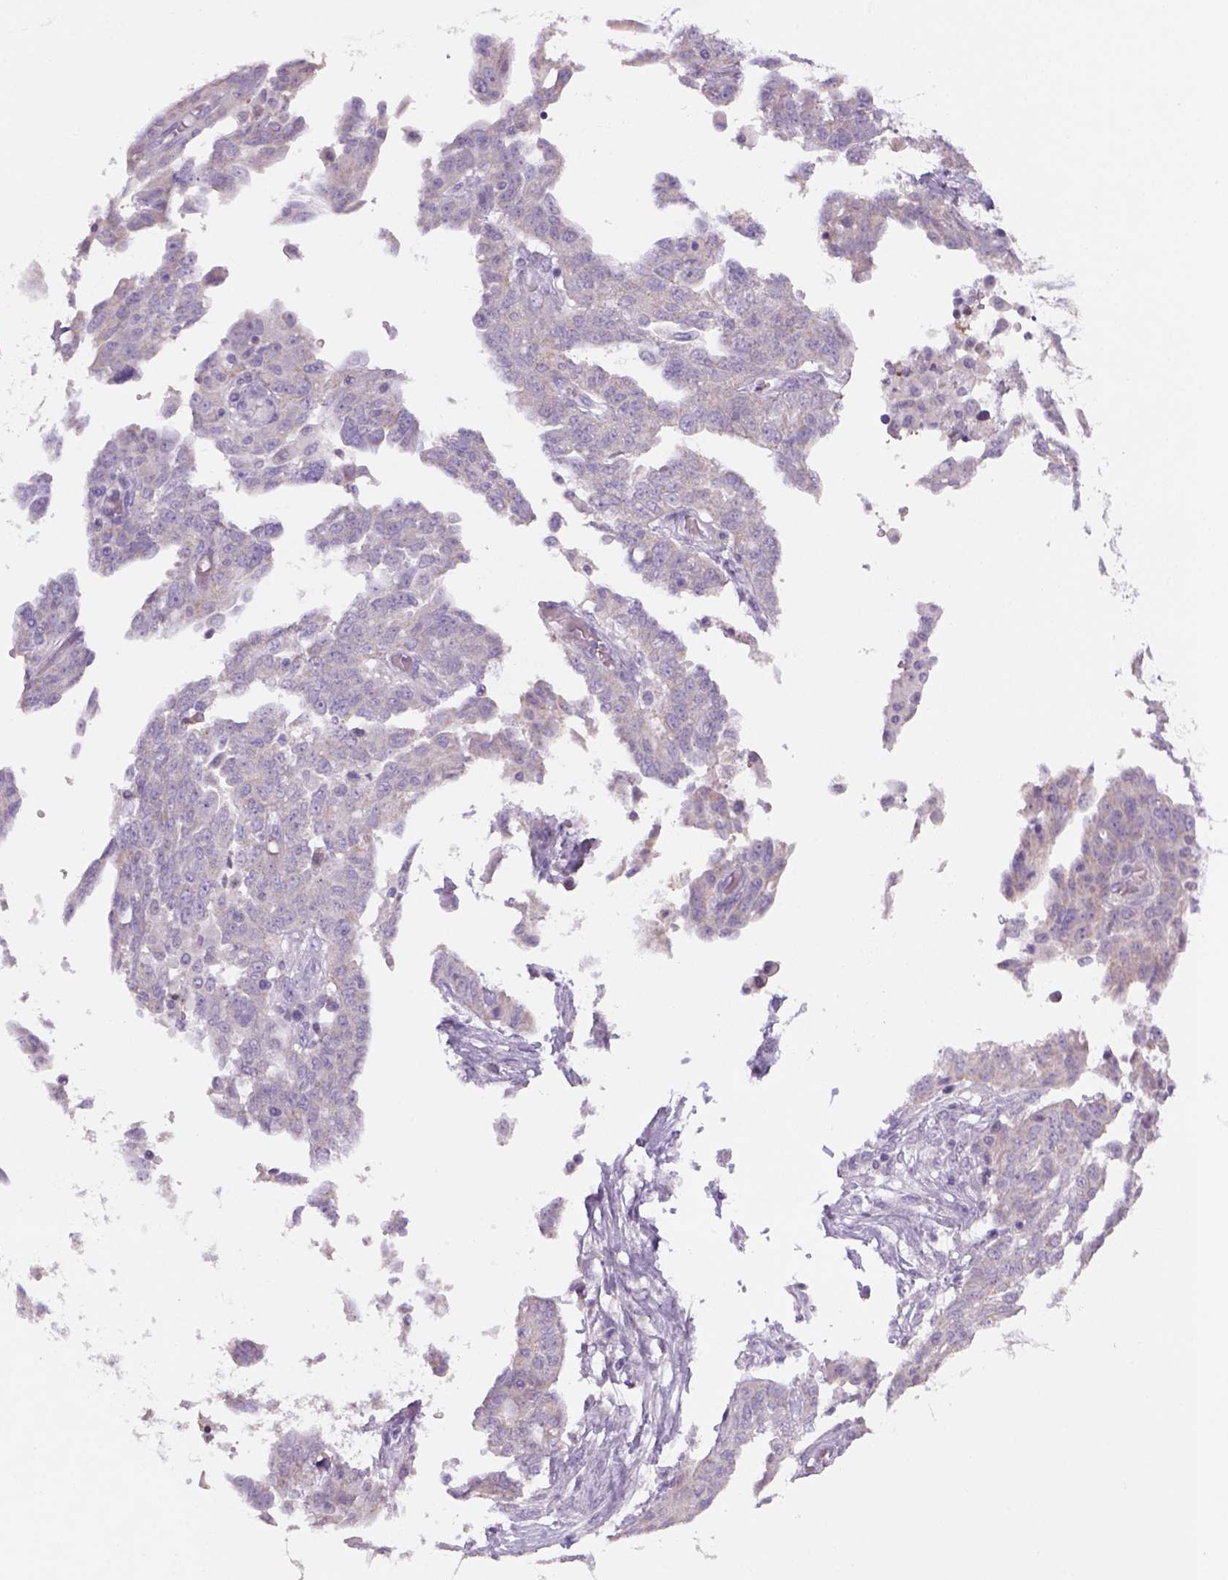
{"staining": {"intensity": "negative", "quantity": "none", "location": "none"}, "tissue": "ovarian cancer", "cell_type": "Tumor cells", "image_type": "cancer", "snomed": [{"axis": "morphology", "description": "Cystadenocarcinoma, serous, NOS"}, {"axis": "topography", "description": "Ovary"}], "caption": "This is a histopathology image of immunohistochemistry staining of ovarian cancer (serous cystadenocarcinoma), which shows no staining in tumor cells.", "gene": "ADGRV1", "patient": {"sex": "female", "age": 67}}